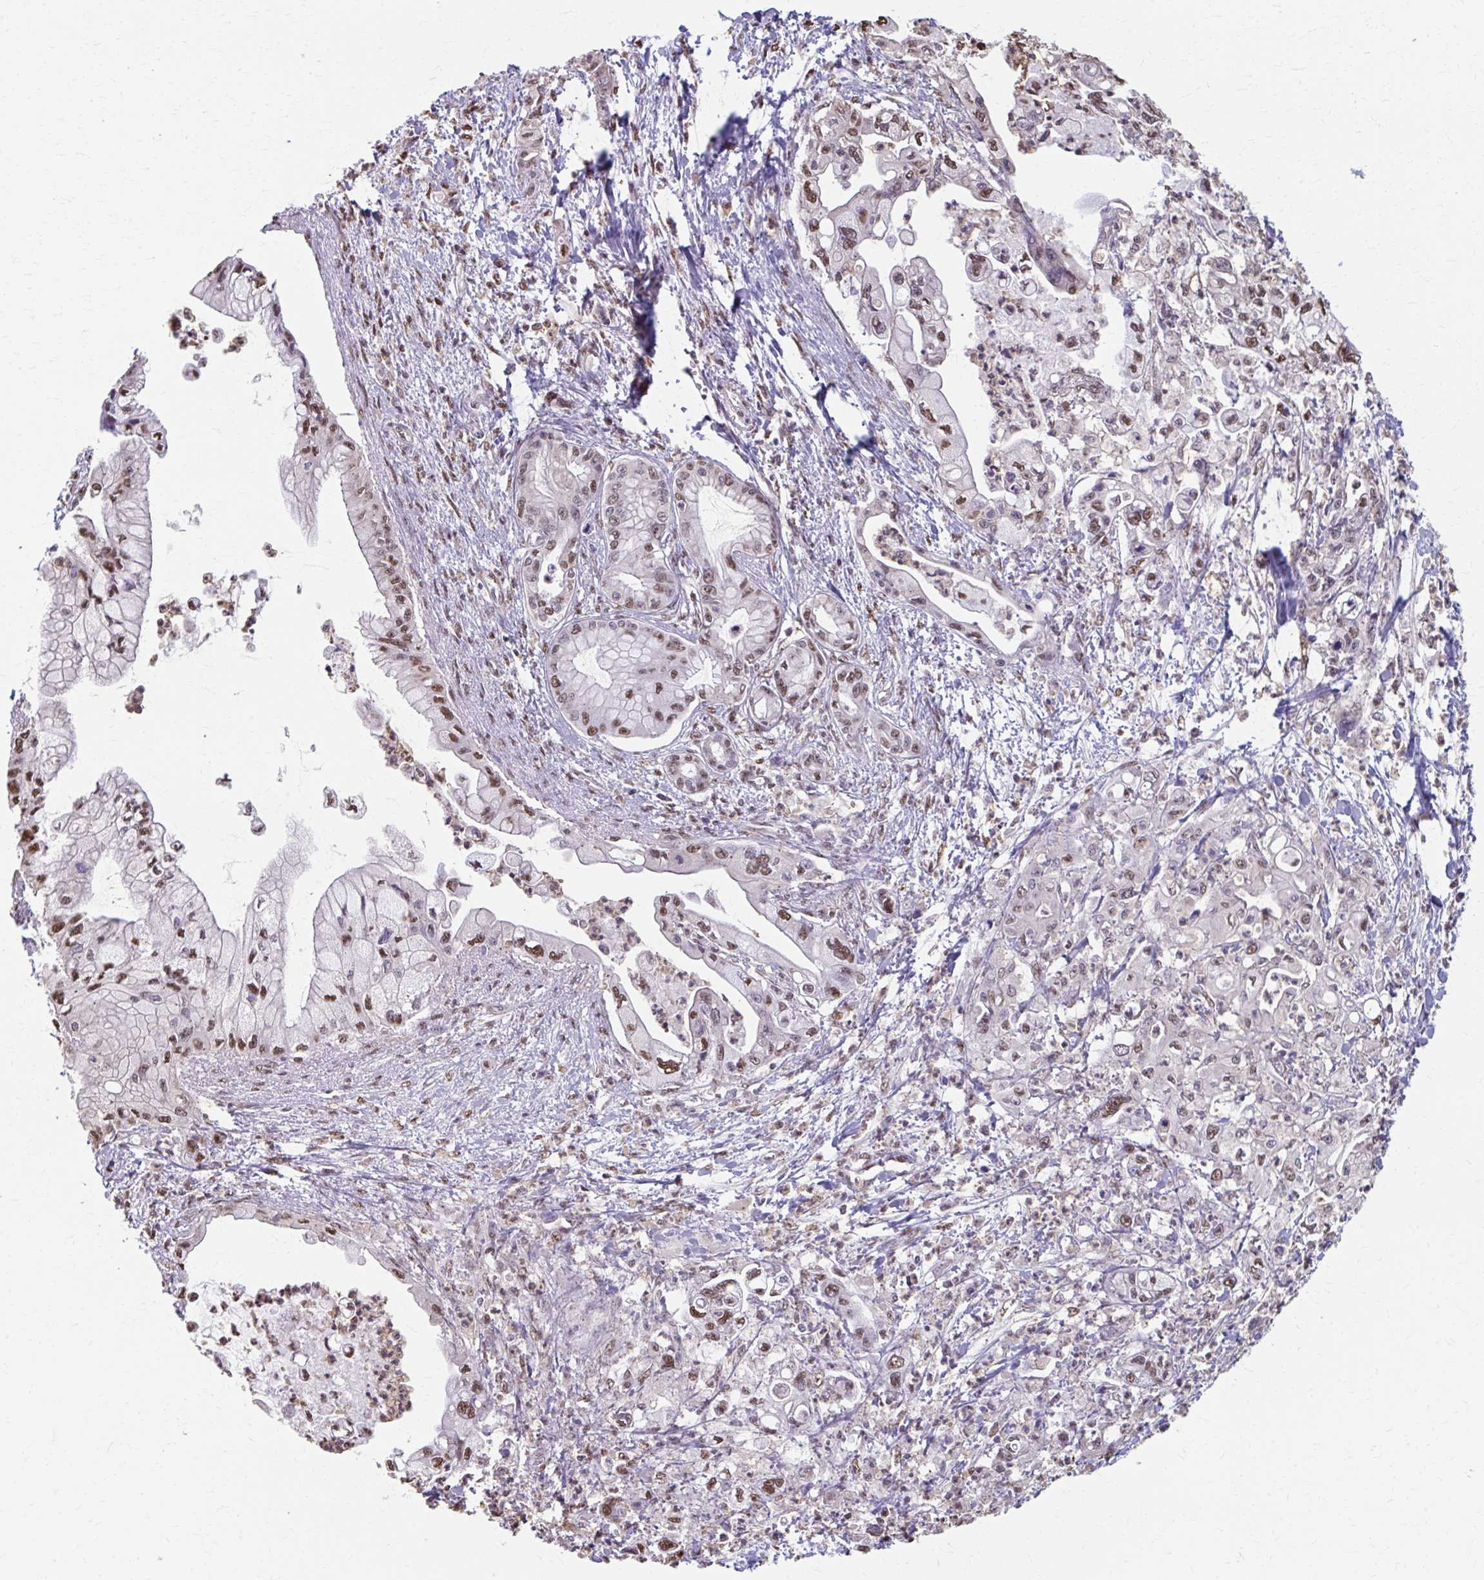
{"staining": {"intensity": "moderate", "quantity": "25%-75%", "location": "nuclear"}, "tissue": "pancreatic cancer", "cell_type": "Tumor cells", "image_type": "cancer", "snomed": [{"axis": "morphology", "description": "Adenocarcinoma, NOS"}, {"axis": "topography", "description": "Pancreas"}], "caption": "The histopathology image exhibits staining of pancreatic cancer, revealing moderate nuclear protein expression (brown color) within tumor cells.", "gene": "ING4", "patient": {"sex": "male", "age": 61}}